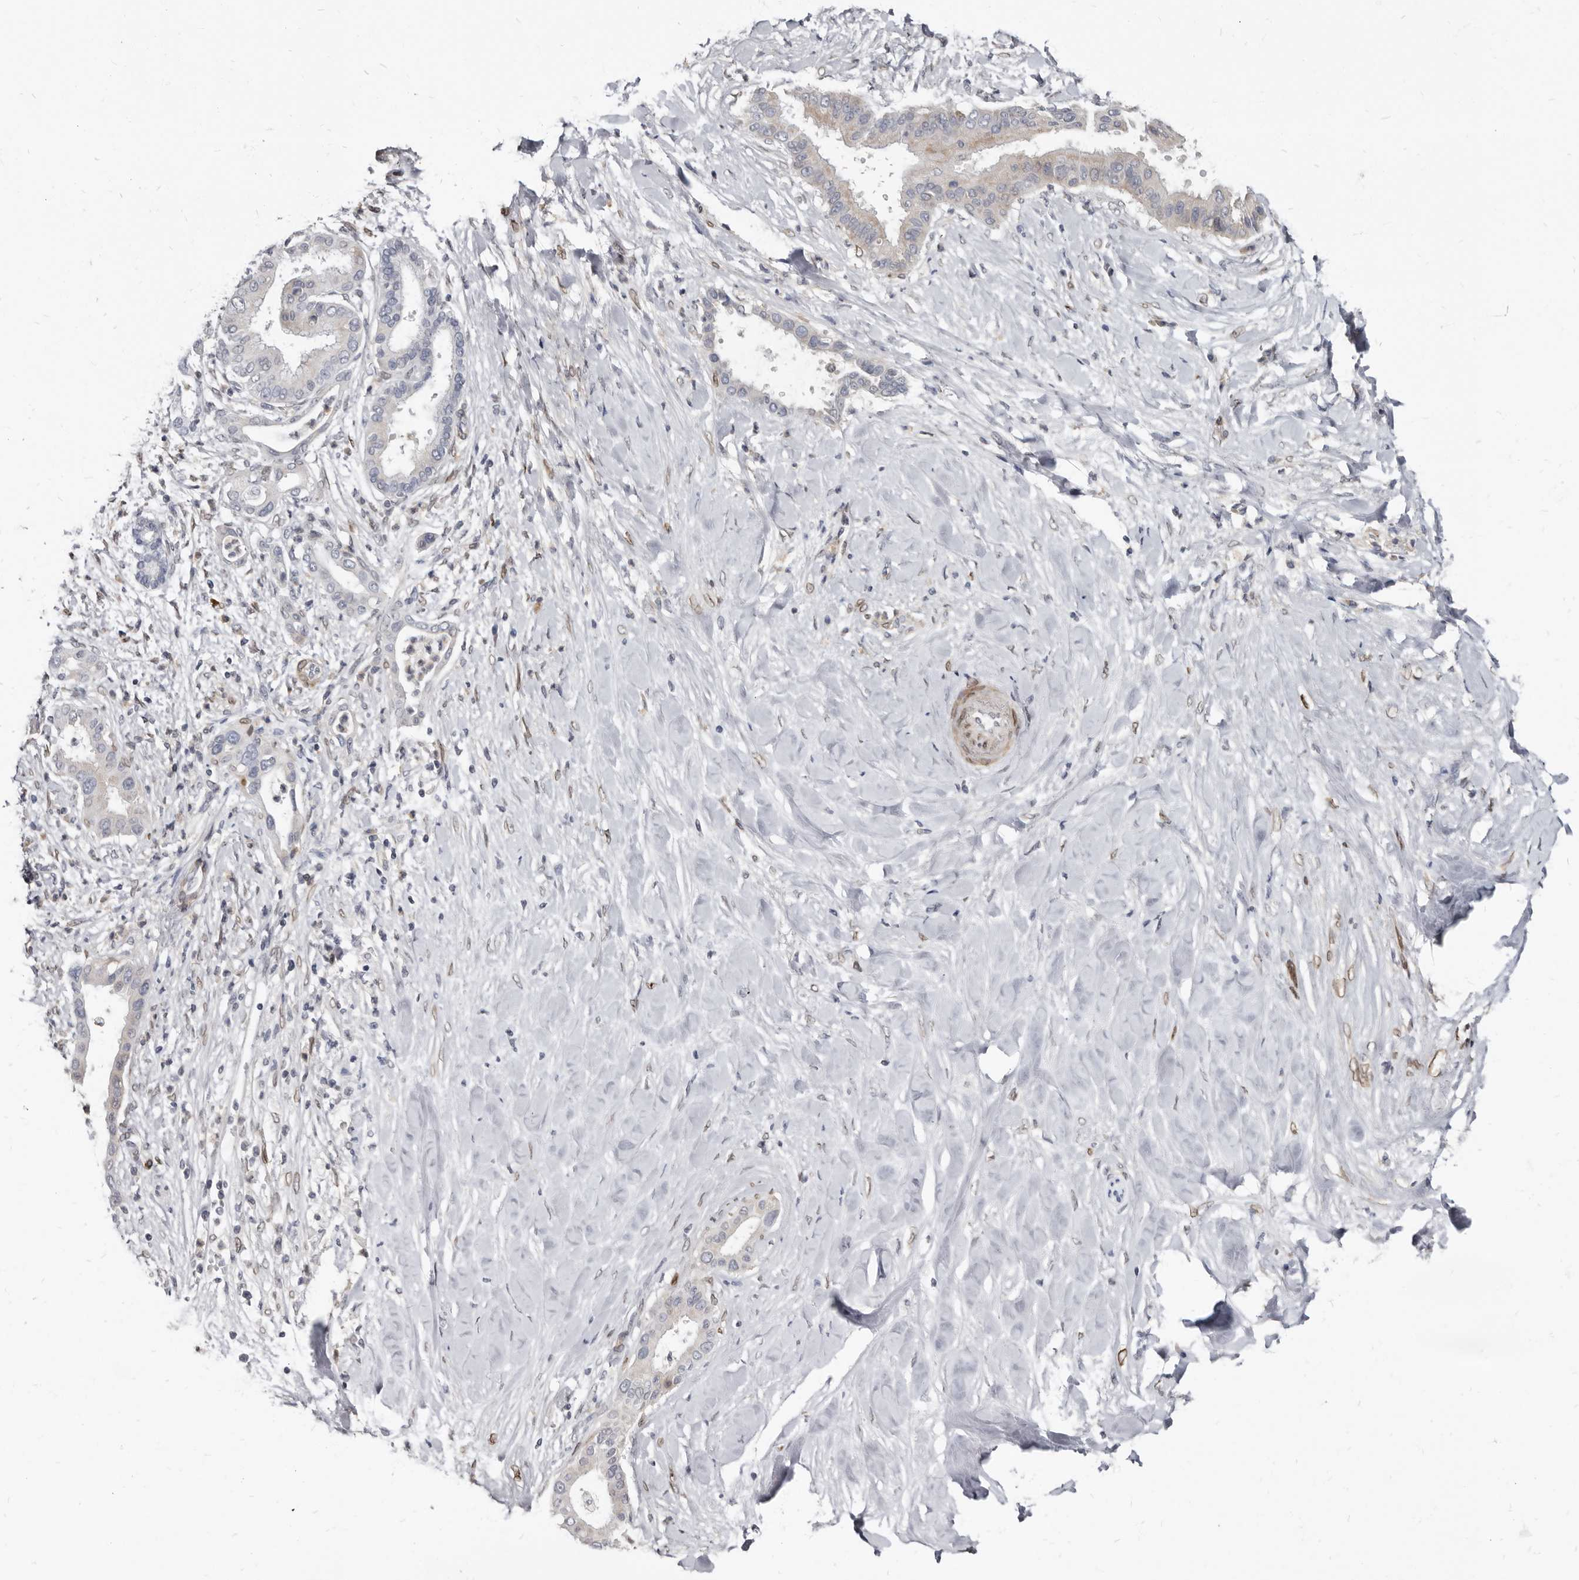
{"staining": {"intensity": "weak", "quantity": "<25%", "location": "cytoplasmic/membranous"}, "tissue": "liver cancer", "cell_type": "Tumor cells", "image_type": "cancer", "snomed": [{"axis": "morphology", "description": "Cholangiocarcinoma"}, {"axis": "topography", "description": "Liver"}], "caption": "The histopathology image exhibits no staining of tumor cells in liver cancer. (Stains: DAB (3,3'-diaminobenzidine) immunohistochemistry (IHC) with hematoxylin counter stain, Microscopy: brightfield microscopy at high magnification).", "gene": "MRGPRF", "patient": {"sex": "female", "age": 54}}